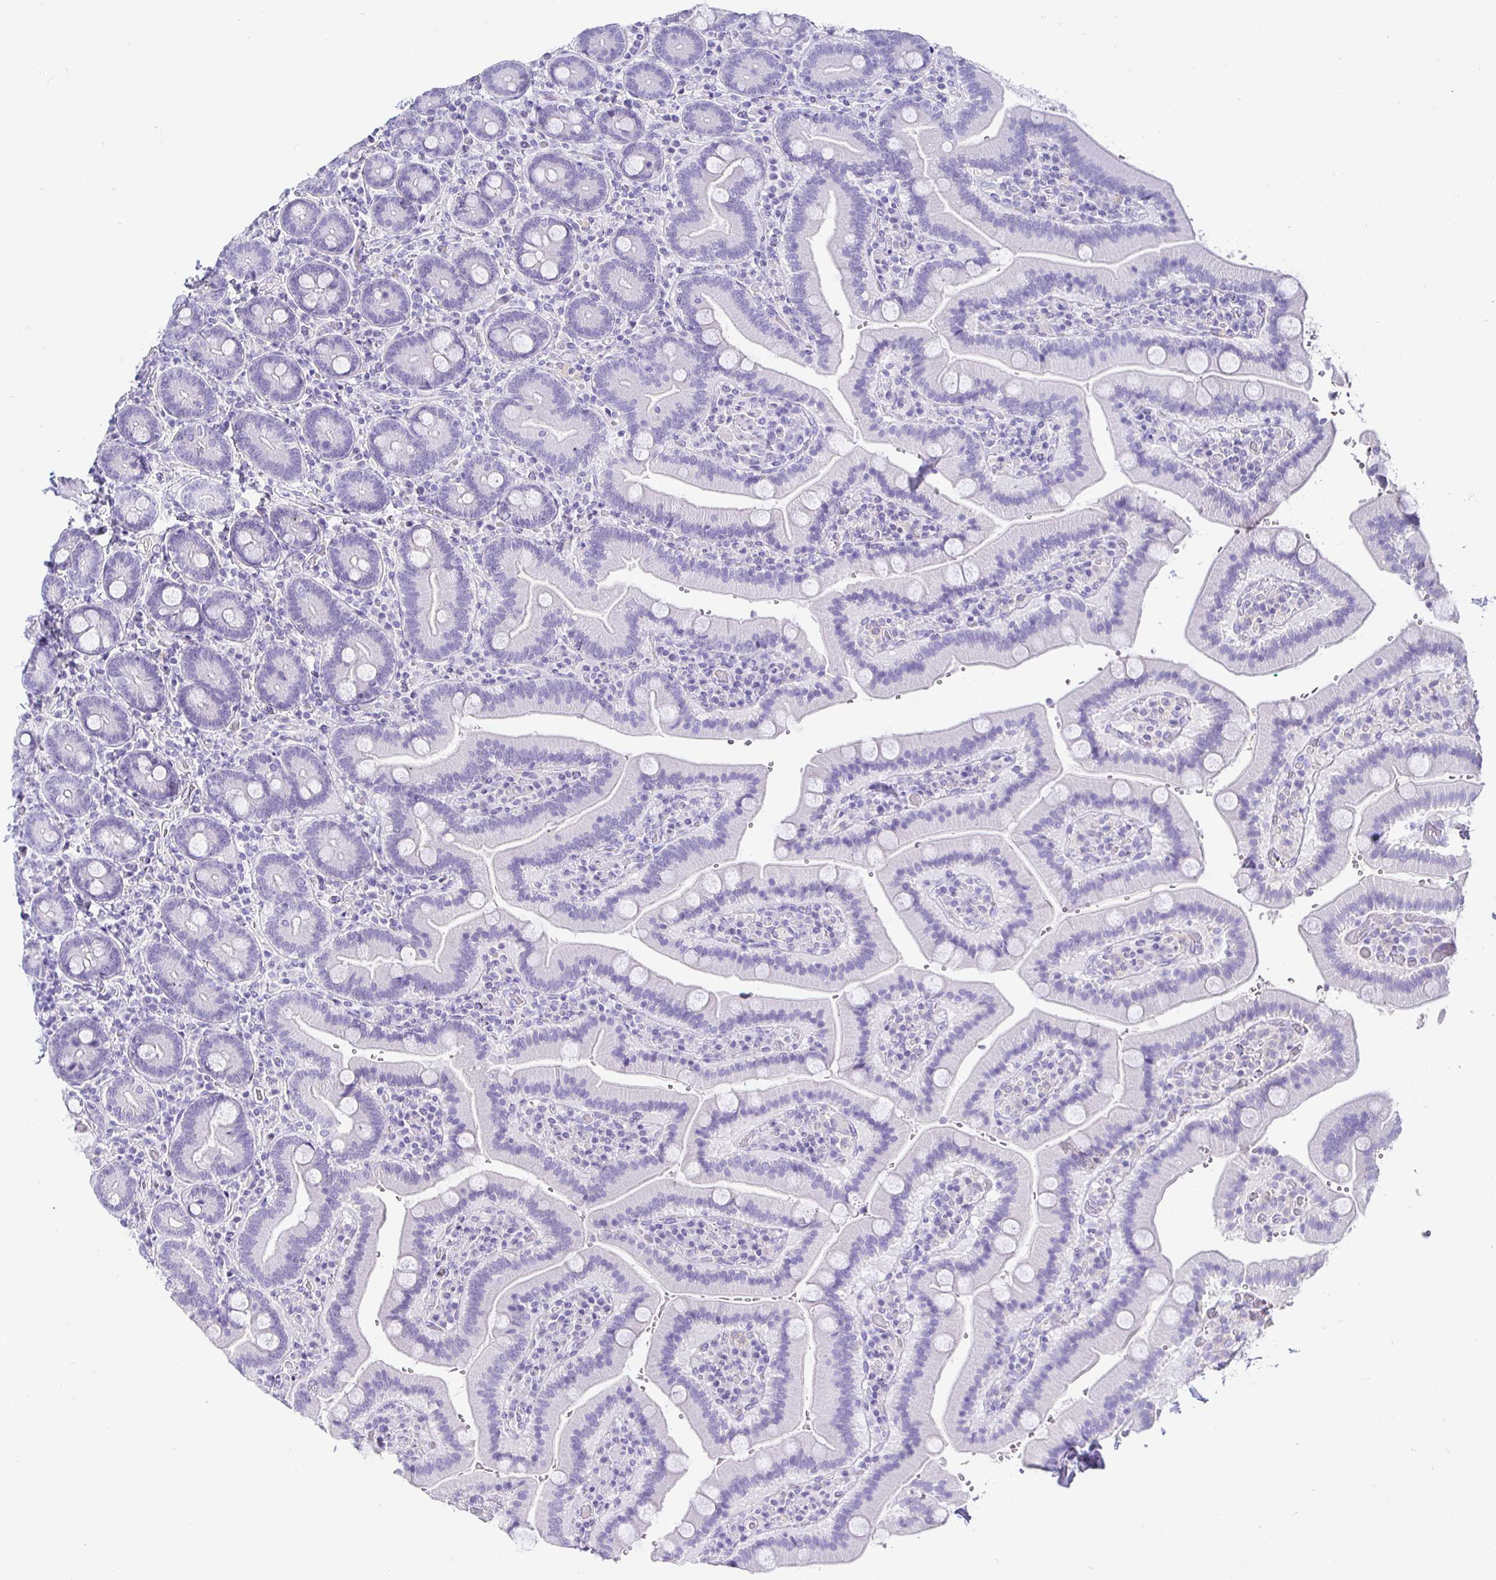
{"staining": {"intensity": "negative", "quantity": "none", "location": "none"}, "tissue": "duodenum", "cell_type": "Glandular cells", "image_type": "normal", "snomed": [{"axis": "morphology", "description": "Normal tissue, NOS"}, {"axis": "topography", "description": "Duodenum"}], "caption": "IHC histopathology image of normal duodenum stained for a protein (brown), which demonstrates no staining in glandular cells.", "gene": "TMEM241", "patient": {"sex": "female", "age": 62}}